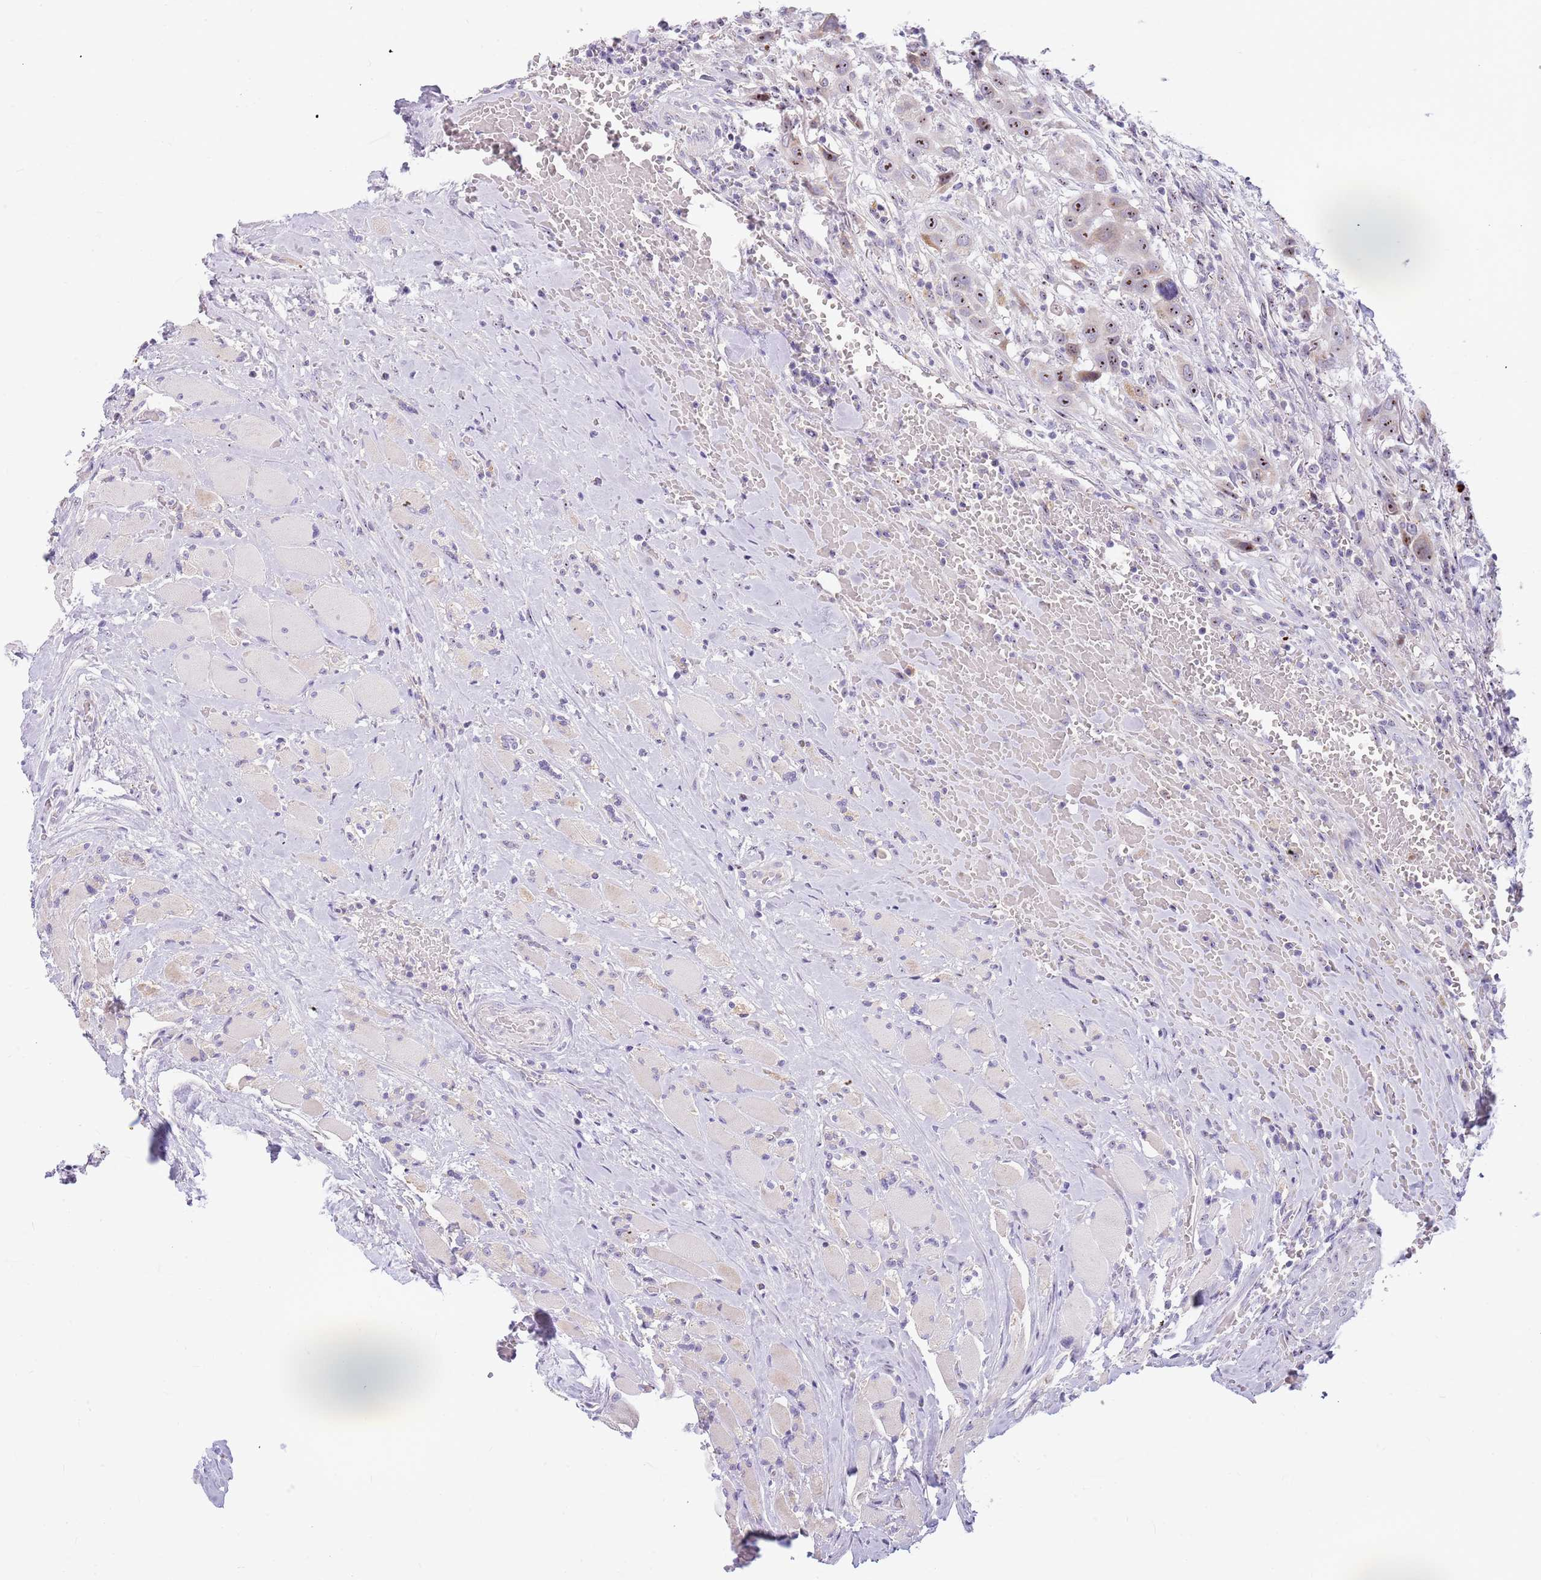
{"staining": {"intensity": "moderate", "quantity": ">75%", "location": "nuclear"}, "tissue": "head and neck cancer", "cell_type": "Tumor cells", "image_type": "cancer", "snomed": [{"axis": "morphology", "description": "Squamous cell carcinoma, NOS"}, {"axis": "topography", "description": "Head-Neck"}], "caption": "Protein expression by immunohistochemistry reveals moderate nuclear expression in approximately >75% of tumor cells in head and neck cancer (squamous cell carcinoma). The protein of interest is shown in brown color, while the nuclei are stained blue.", "gene": "DNAJA3", "patient": {"sex": "male", "age": 81}}